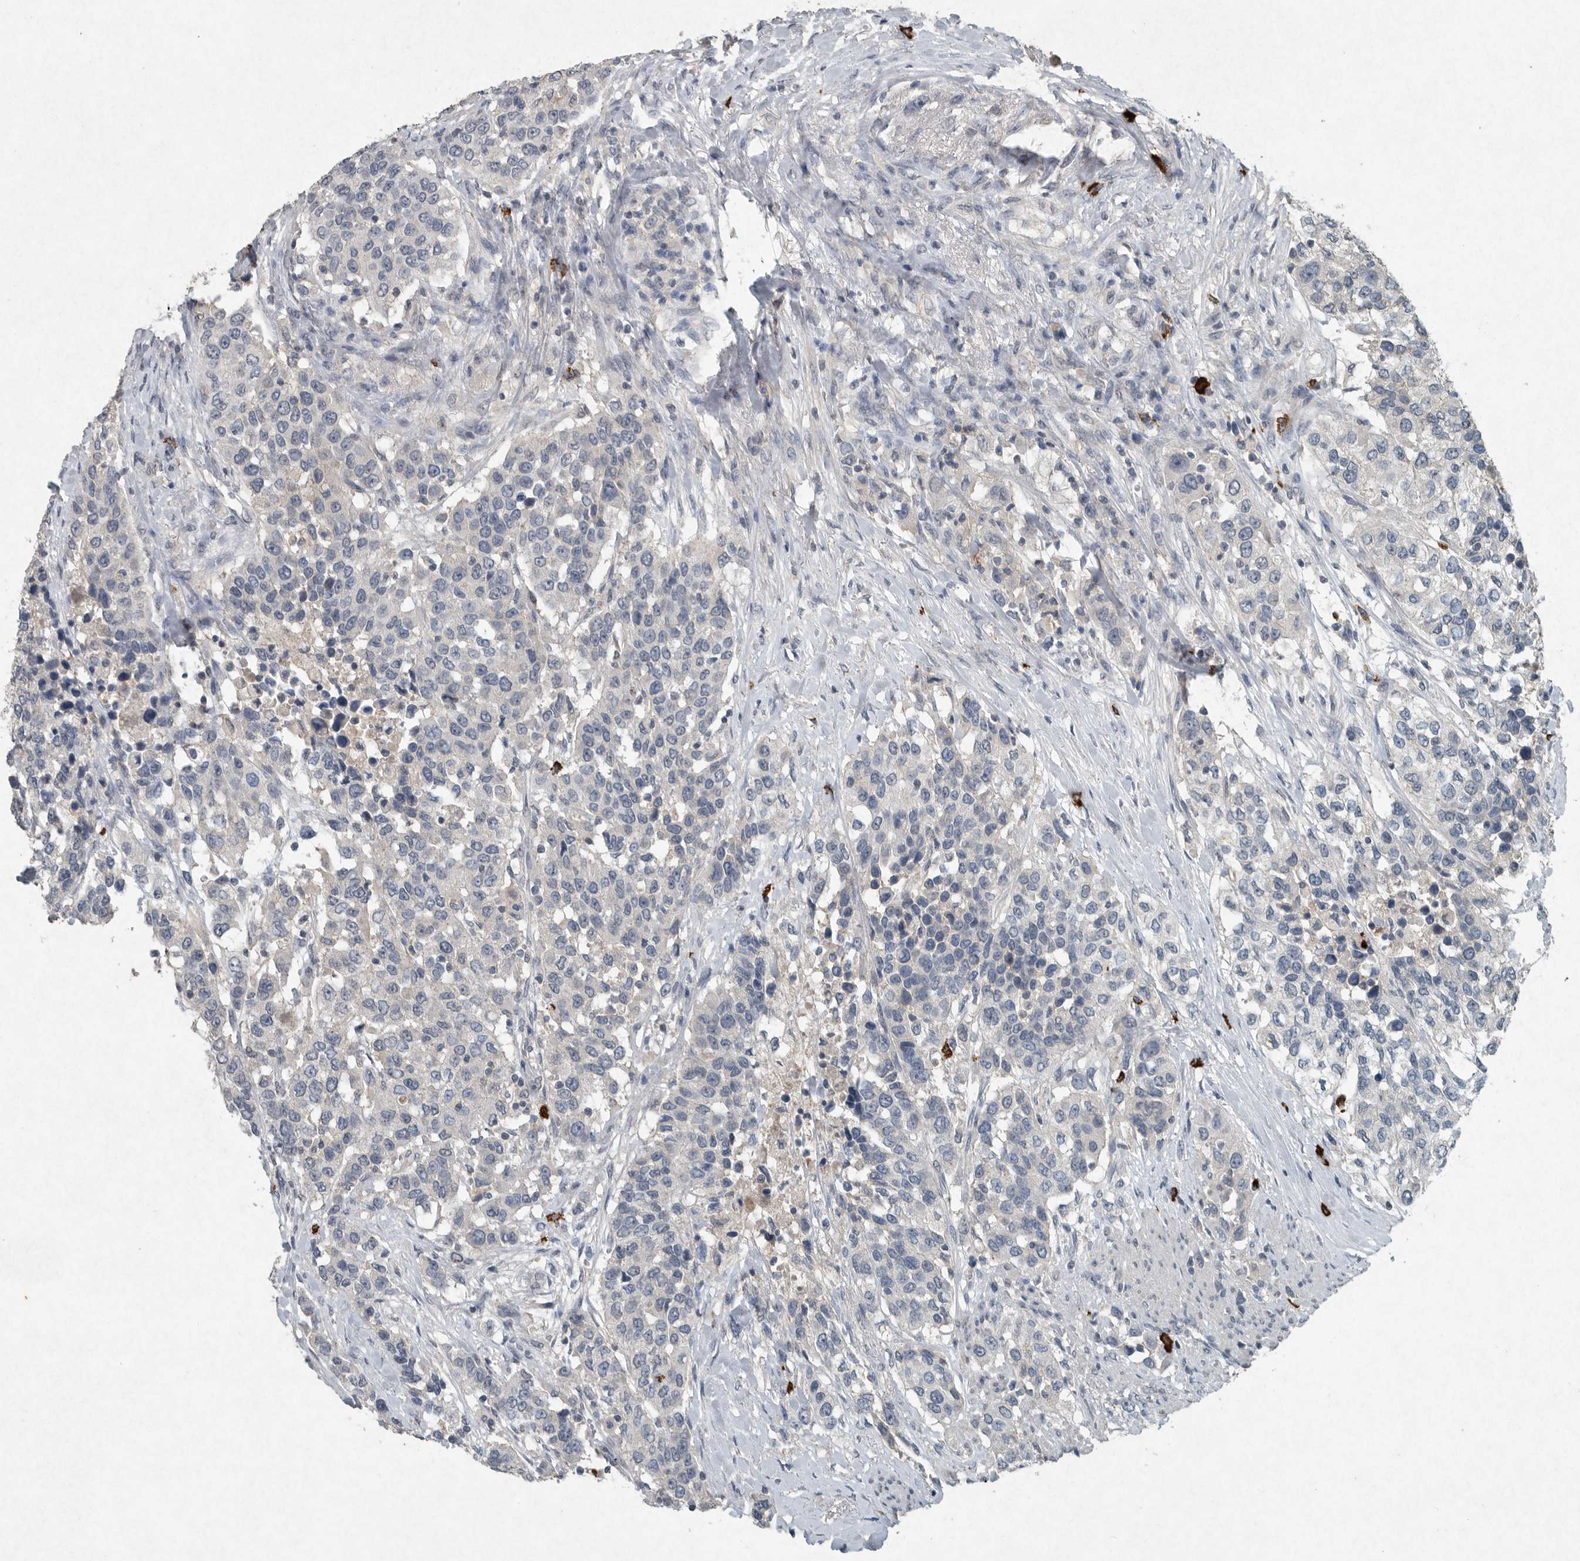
{"staining": {"intensity": "negative", "quantity": "none", "location": "none"}, "tissue": "urothelial cancer", "cell_type": "Tumor cells", "image_type": "cancer", "snomed": [{"axis": "morphology", "description": "Urothelial carcinoma, High grade"}, {"axis": "topography", "description": "Urinary bladder"}], "caption": "This is an immunohistochemistry (IHC) micrograph of human high-grade urothelial carcinoma. There is no expression in tumor cells.", "gene": "IL20", "patient": {"sex": "female", "age": 80}}